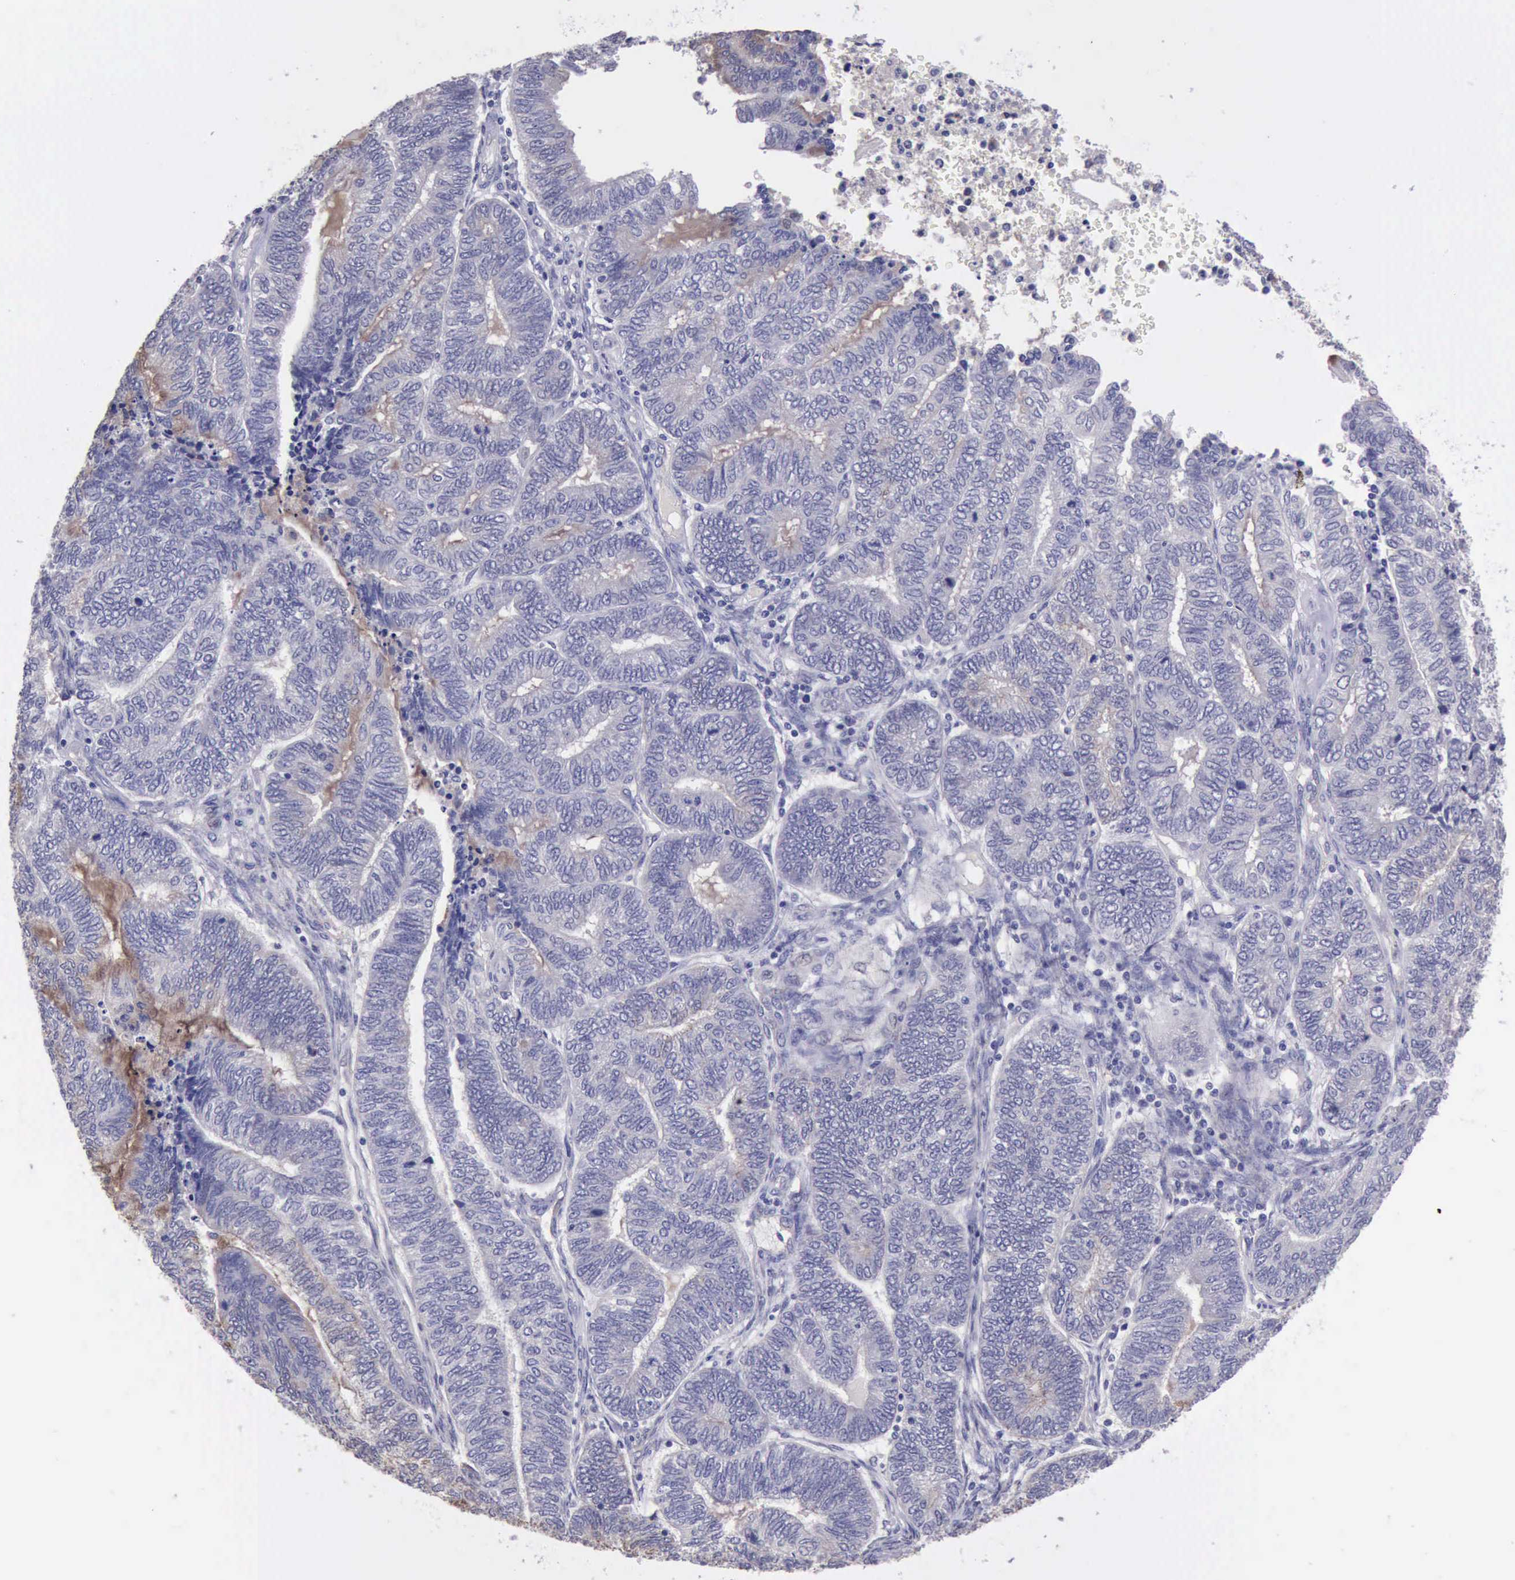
{"staining": {"intensity": "negative", "quantity": "none", "location": "none"}, "tissue": "endometrial cancer", "cell_type": "Tumor cells", "image_type": "cancer", "snomed": [{"axis": "morphology", "description": "Adenocarcinoma, NOS"}, {"axis": "topography", "description": "Uterus"}, {"axis": "topography", "description": "Endometrium"}], "caption": "Adenocarcinoma (endometrial) was stained to show a protein in brown. There is no significant staining in tumor cells. Brightfield microscopy of immunohistochemistry (IHC) stained with DAB (3,3'-diaminobenzidine) (brown) and hematoxylin (blue), captured at high magnification.", "gene": "KCND1", "patient": {"sex": "female", "age": 70}}